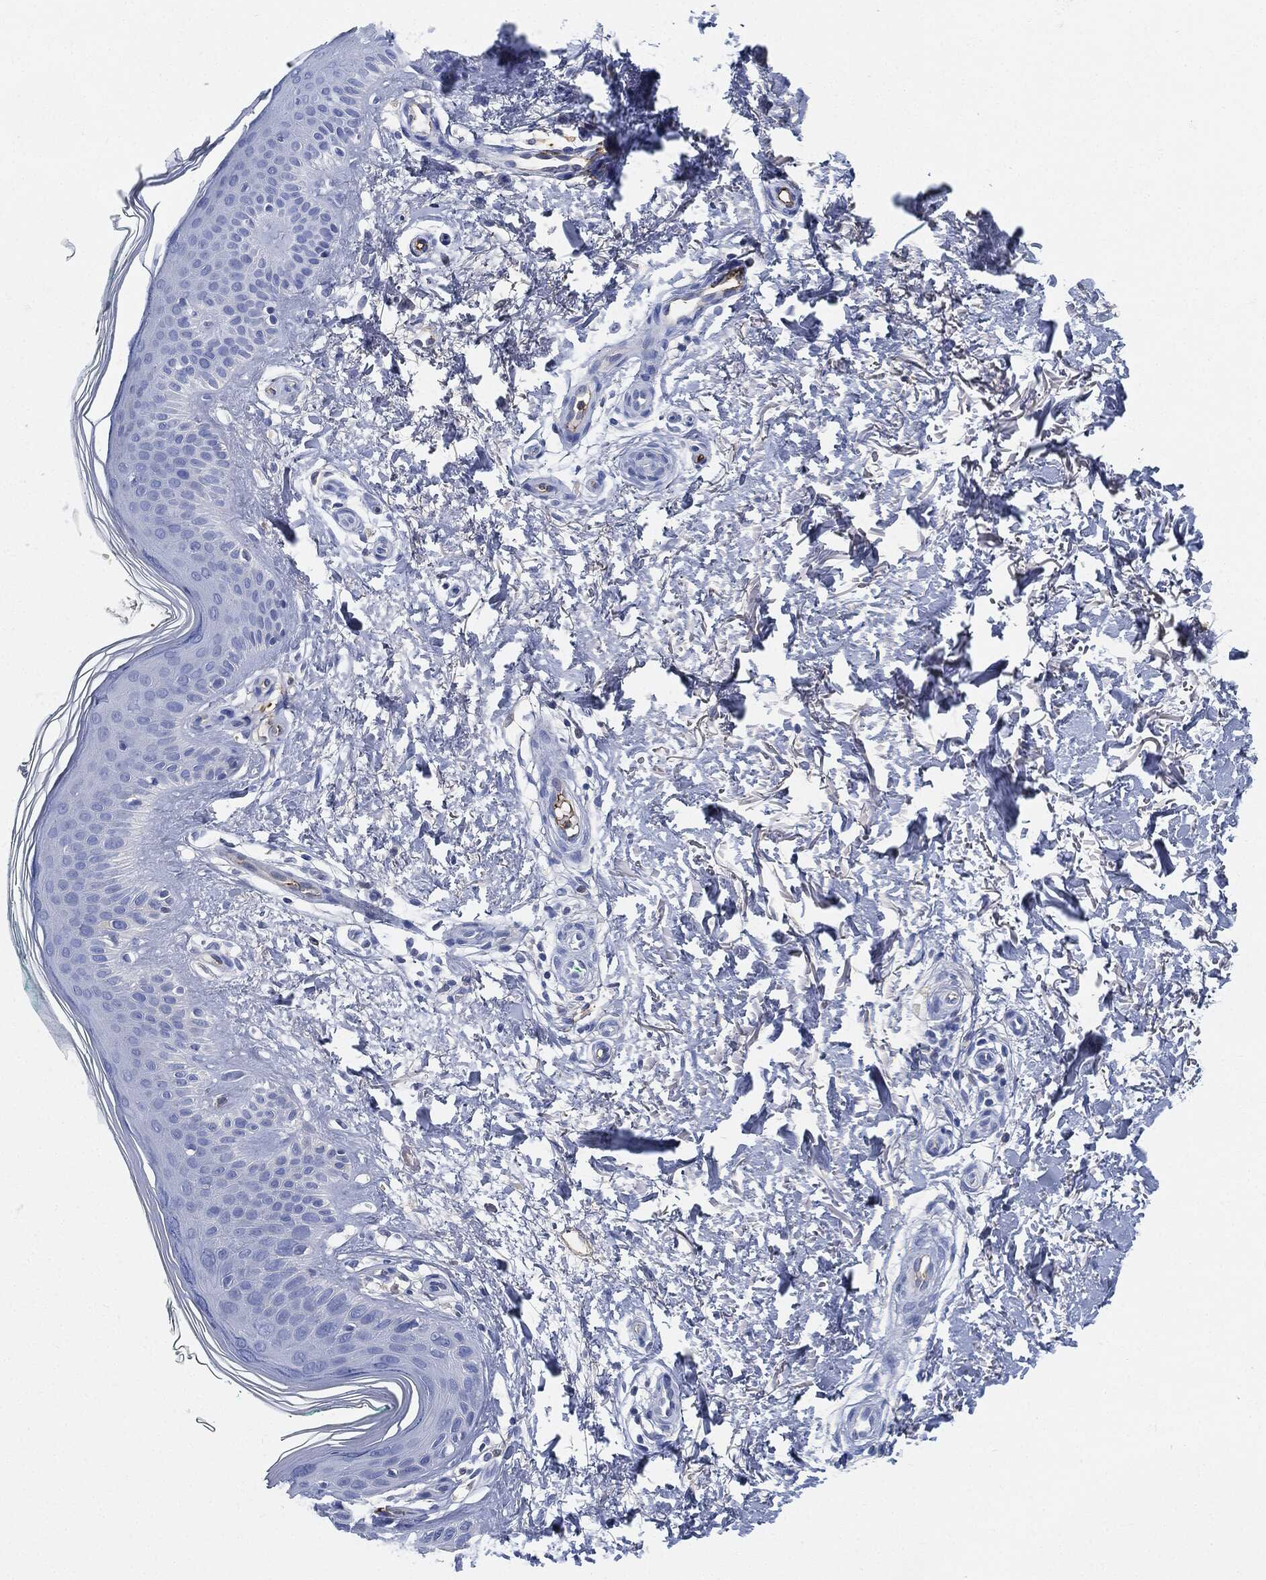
{"staining": {"intensity": "negative", "quantity": "none", "location": "none"}, "tissue": "skin", "cell_type": "Fibroblasts", "image_type": "normal", "snomed": [{"axis": "morphology", "description": "Normal tissue, NOS"}, {"axis": "morphology", "description": "Inflammation, NOS"}, {"axis": "morphology", "description": "Fibrosis, NOS"}, {"axis": "topography", "description": "Skin"}], "caption": "Immunohistochemical staining of benign human skin shows no significant positivity in fibroblasts.", "gene": "IGLV6", "patient": {"sex": "male", "age": 71}}